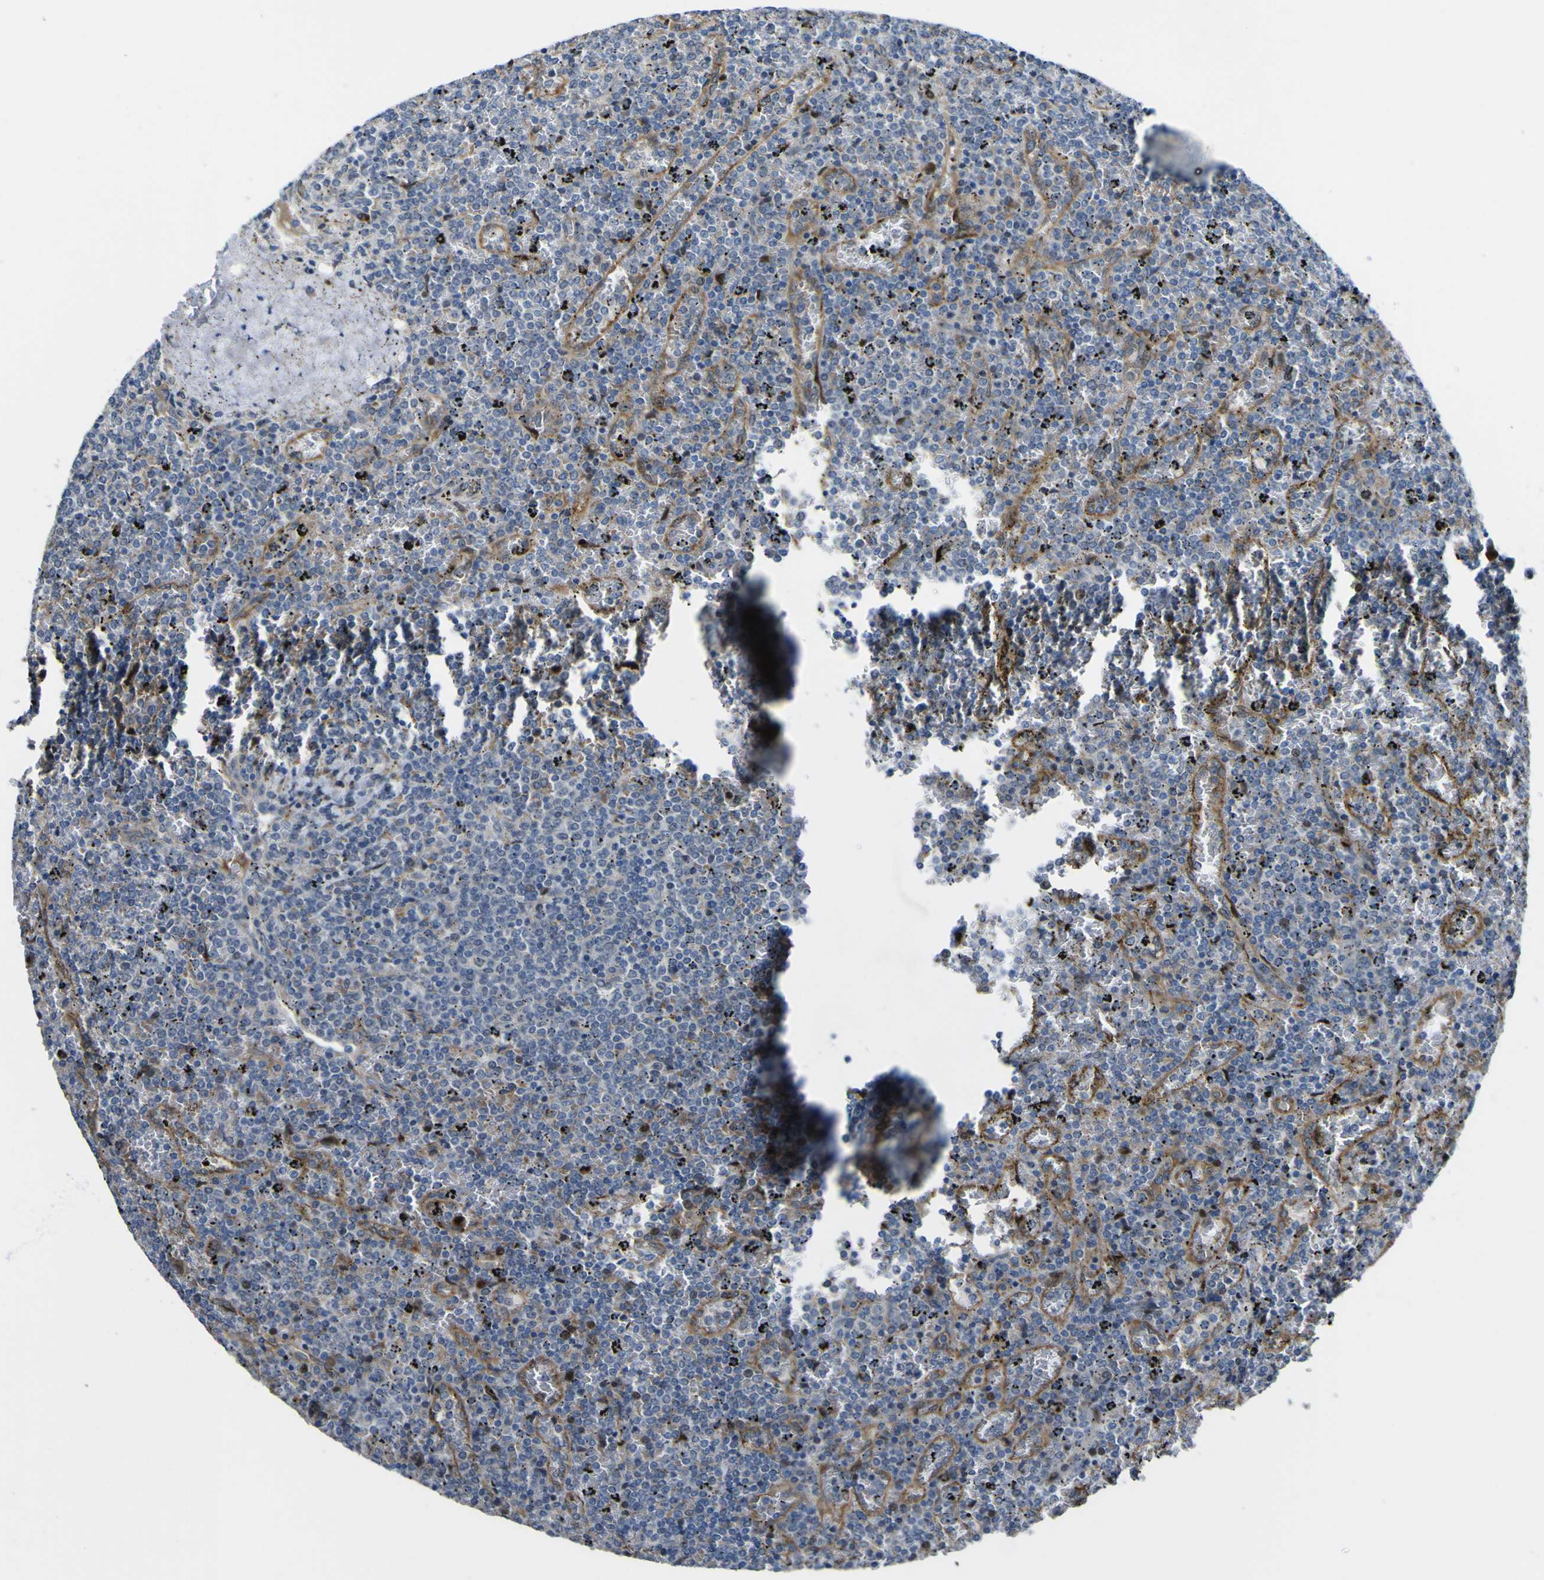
{"staining": {"intensity": "negative", "quantity": "none", "location": "none"}, "tissue": "lymphoma", "cell_type": "Tumor cells", "image_type": "cancer", "snomed": [{"axis": "morphology", "description": "Malignant lymphoma, non-Hodgkin's type, Low grade"}, {"axis": "topography", "description": "Spleen"}], "caption": "Protein analysis of lymphoma demonstrates no significant staining in tumor cells.", "gene": "LBHD1", "patient": {"sex": "female", "age": 77}}